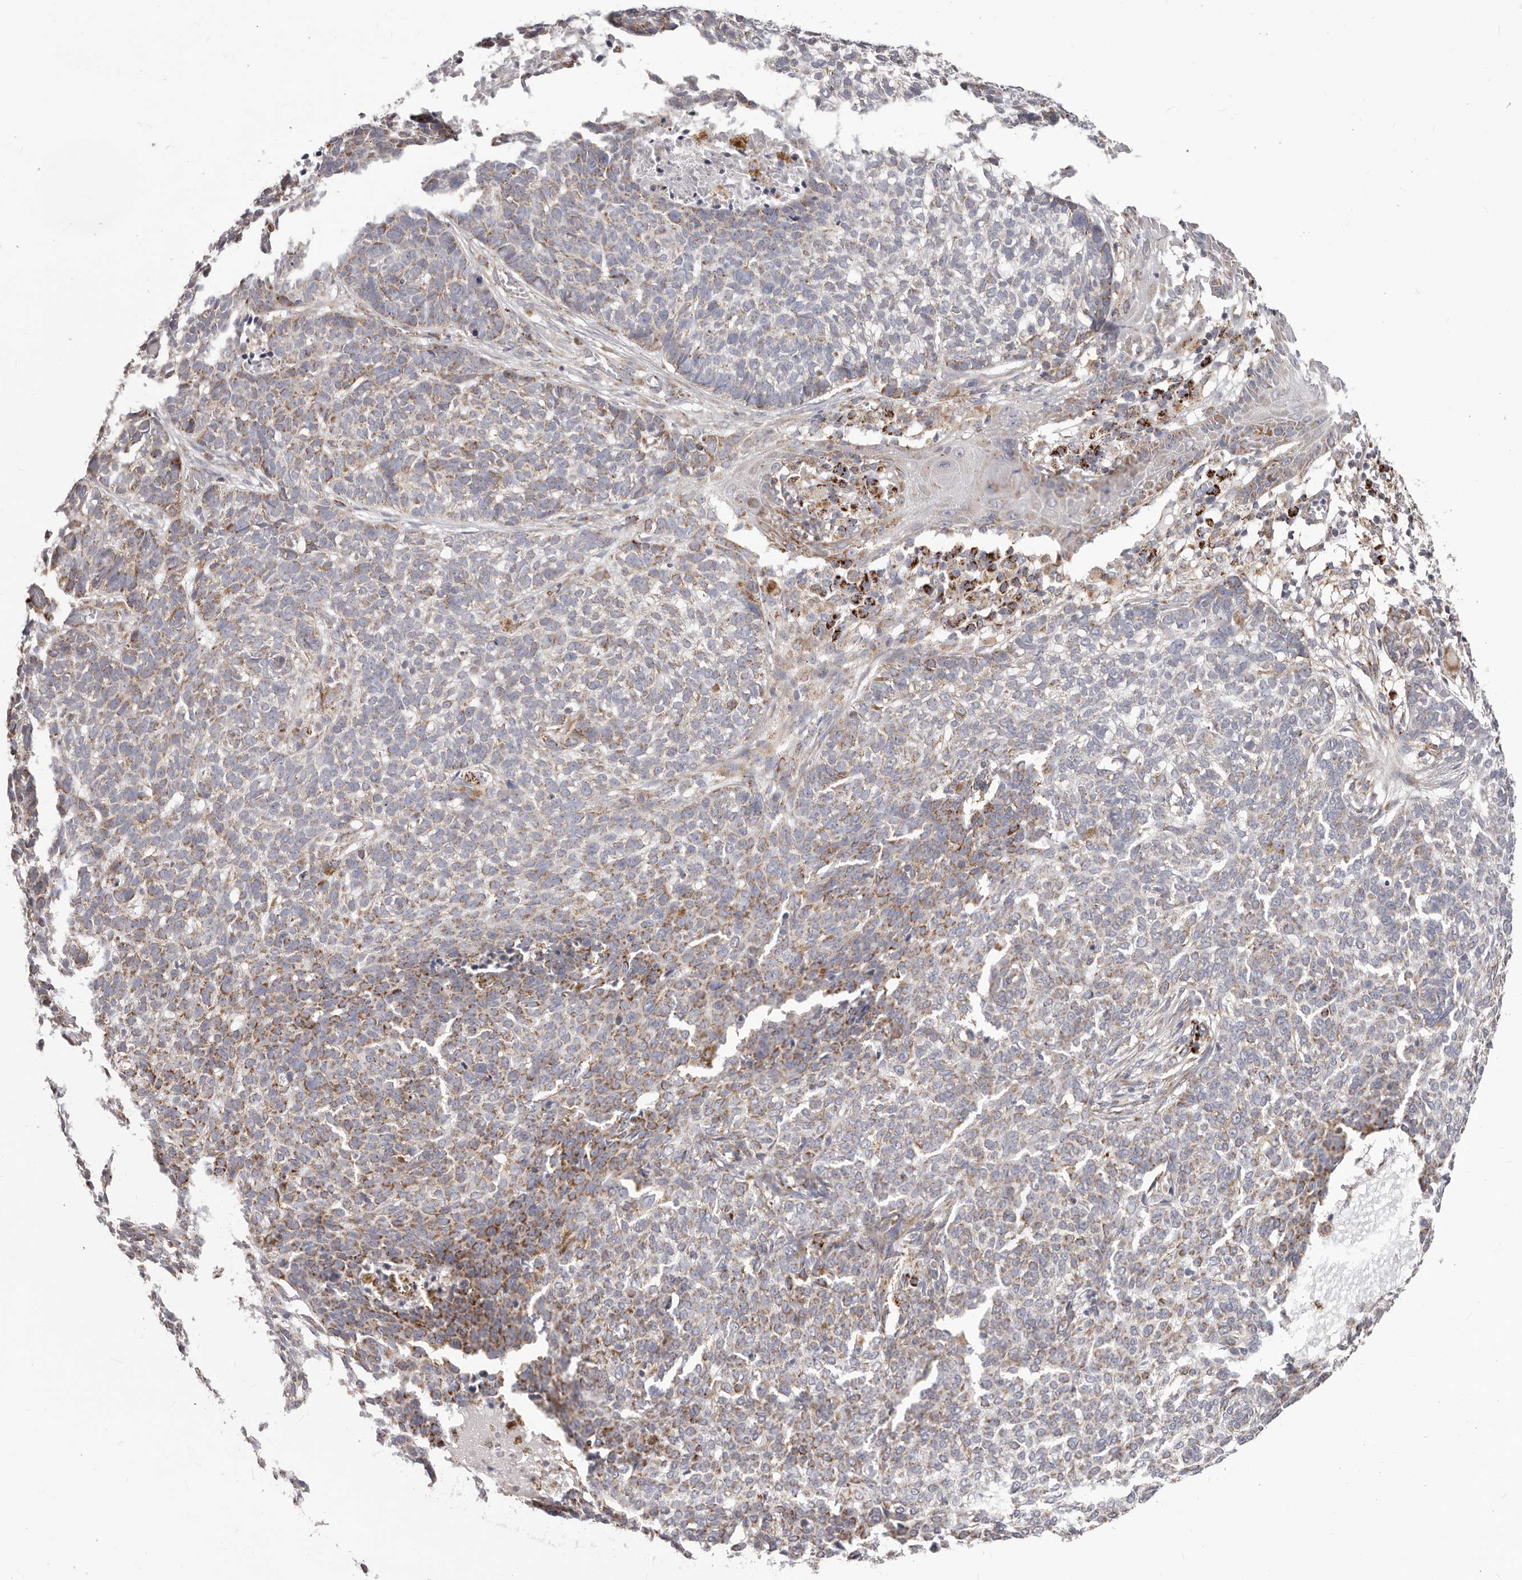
{"staining": {"intensity": "moderate", "quantity": "25%-75%", "location": "cytoplasmic/membranous"}, "tissue": "skin cancer", "cell_type": "Tumor cells", "image_type": "cancer", "snomed": [{"axis": "morphology", "description": "Basal cell carcinoma"}, {"axis": "topography", "description": "Skin"}], "caption": "Protein staining shows moderate cytoplasmic/membranous staining in about 25%-75% of tumor cells in skin basal cell carcinoma. Using DAB (brown) and hematoxylin (blue) stains, captured at high magnification using brightfield microscopy.", "gene": "PRMT2", "patient": {"sex": "male", "age": 85}}